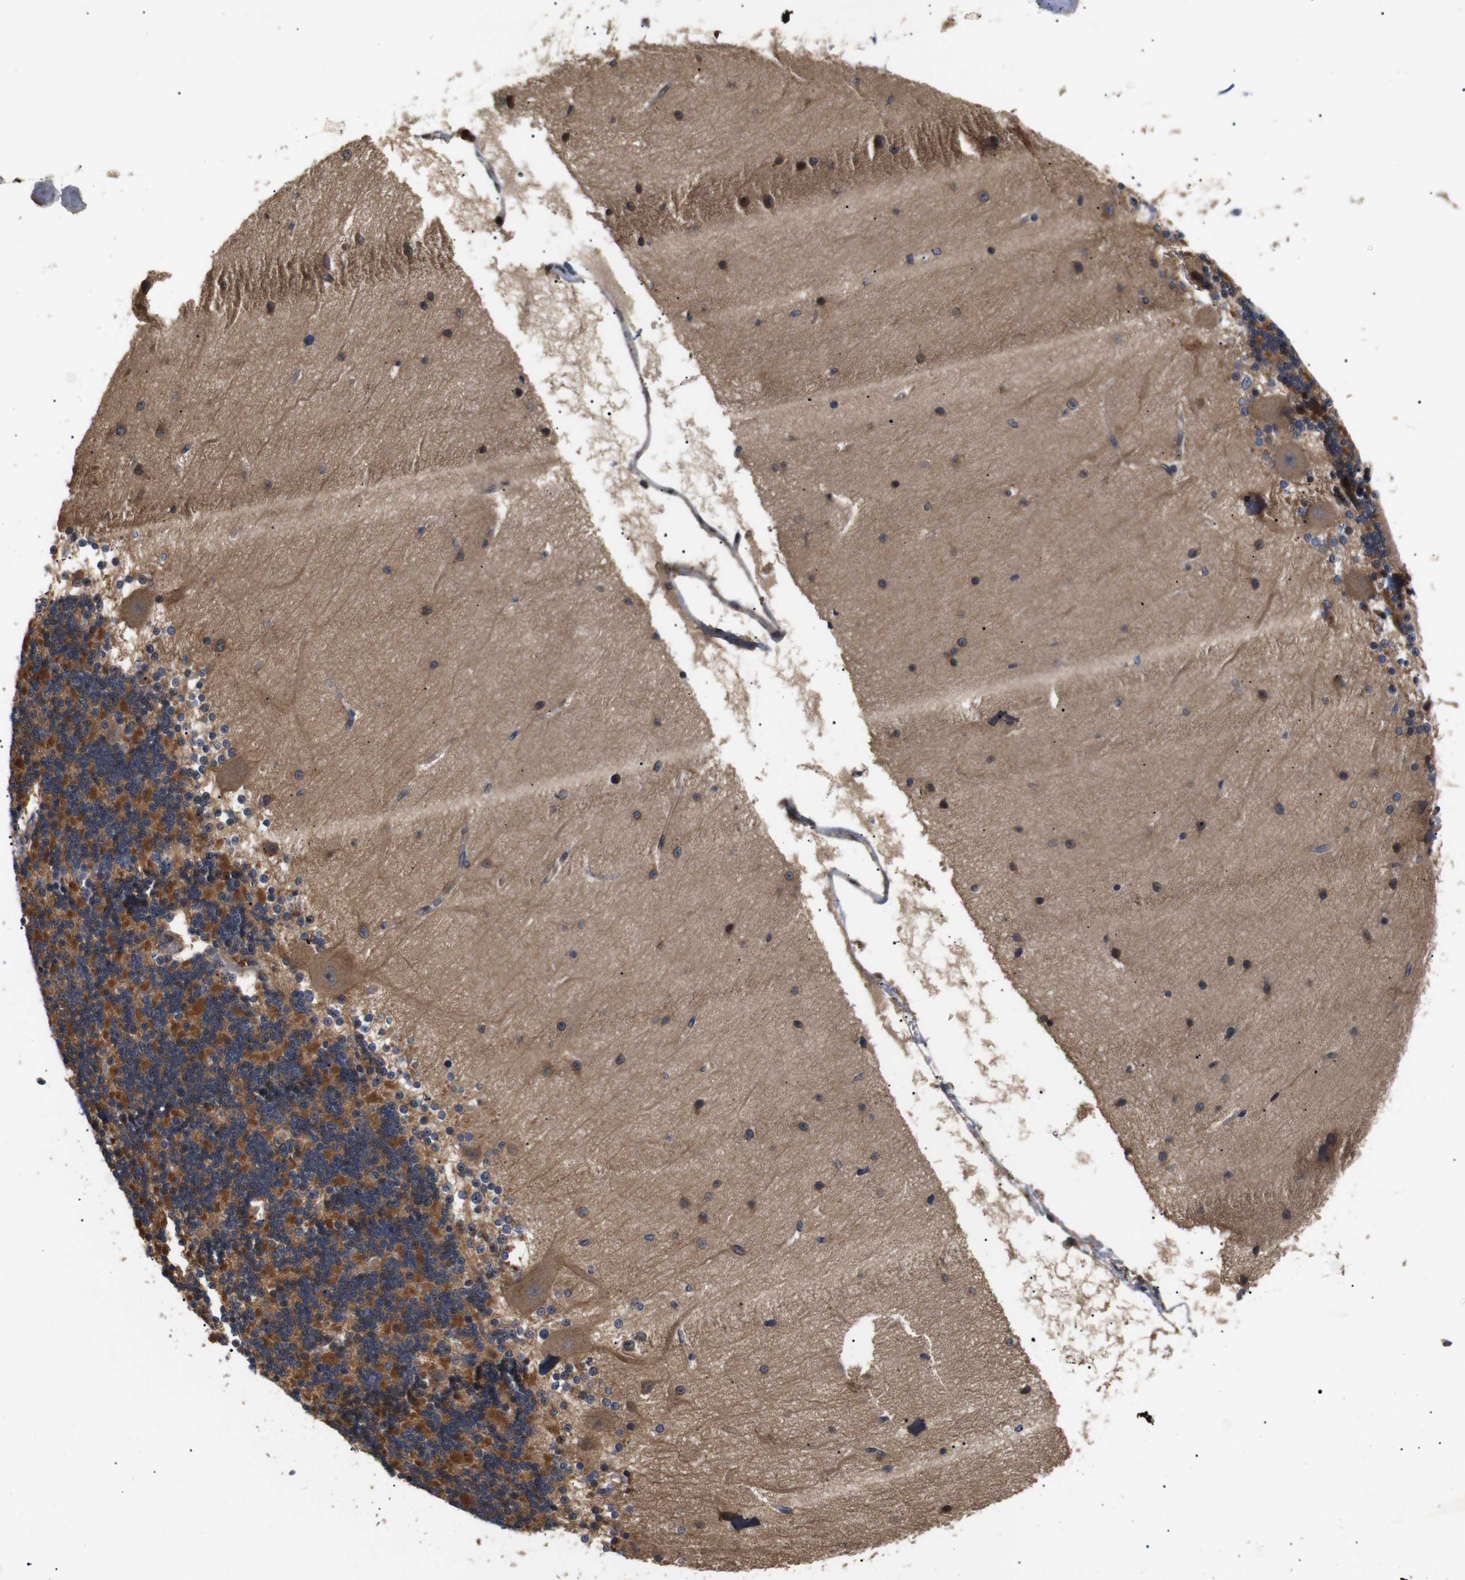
{"staining": {"intensity": "moderate", "quantity": "25%-75%", "location": "cytoplasmic/membranous"}, "tissue": "cerebellum", "cell_type": "Cells in granular layer", "image_type": "normal", "snomed": [{"axis": "morphology", "description": "Normal tissue, NOS"}, {"axis": "topography", "description": "Cerebellum"}], "caption": "Moderate cytoplasmic/membranous protein expression is identified in approximately 25%-75% of cells in granular layer in cerebellum.", "gene": "DDR1", "patient": {"sex": "female", "age": 54}}